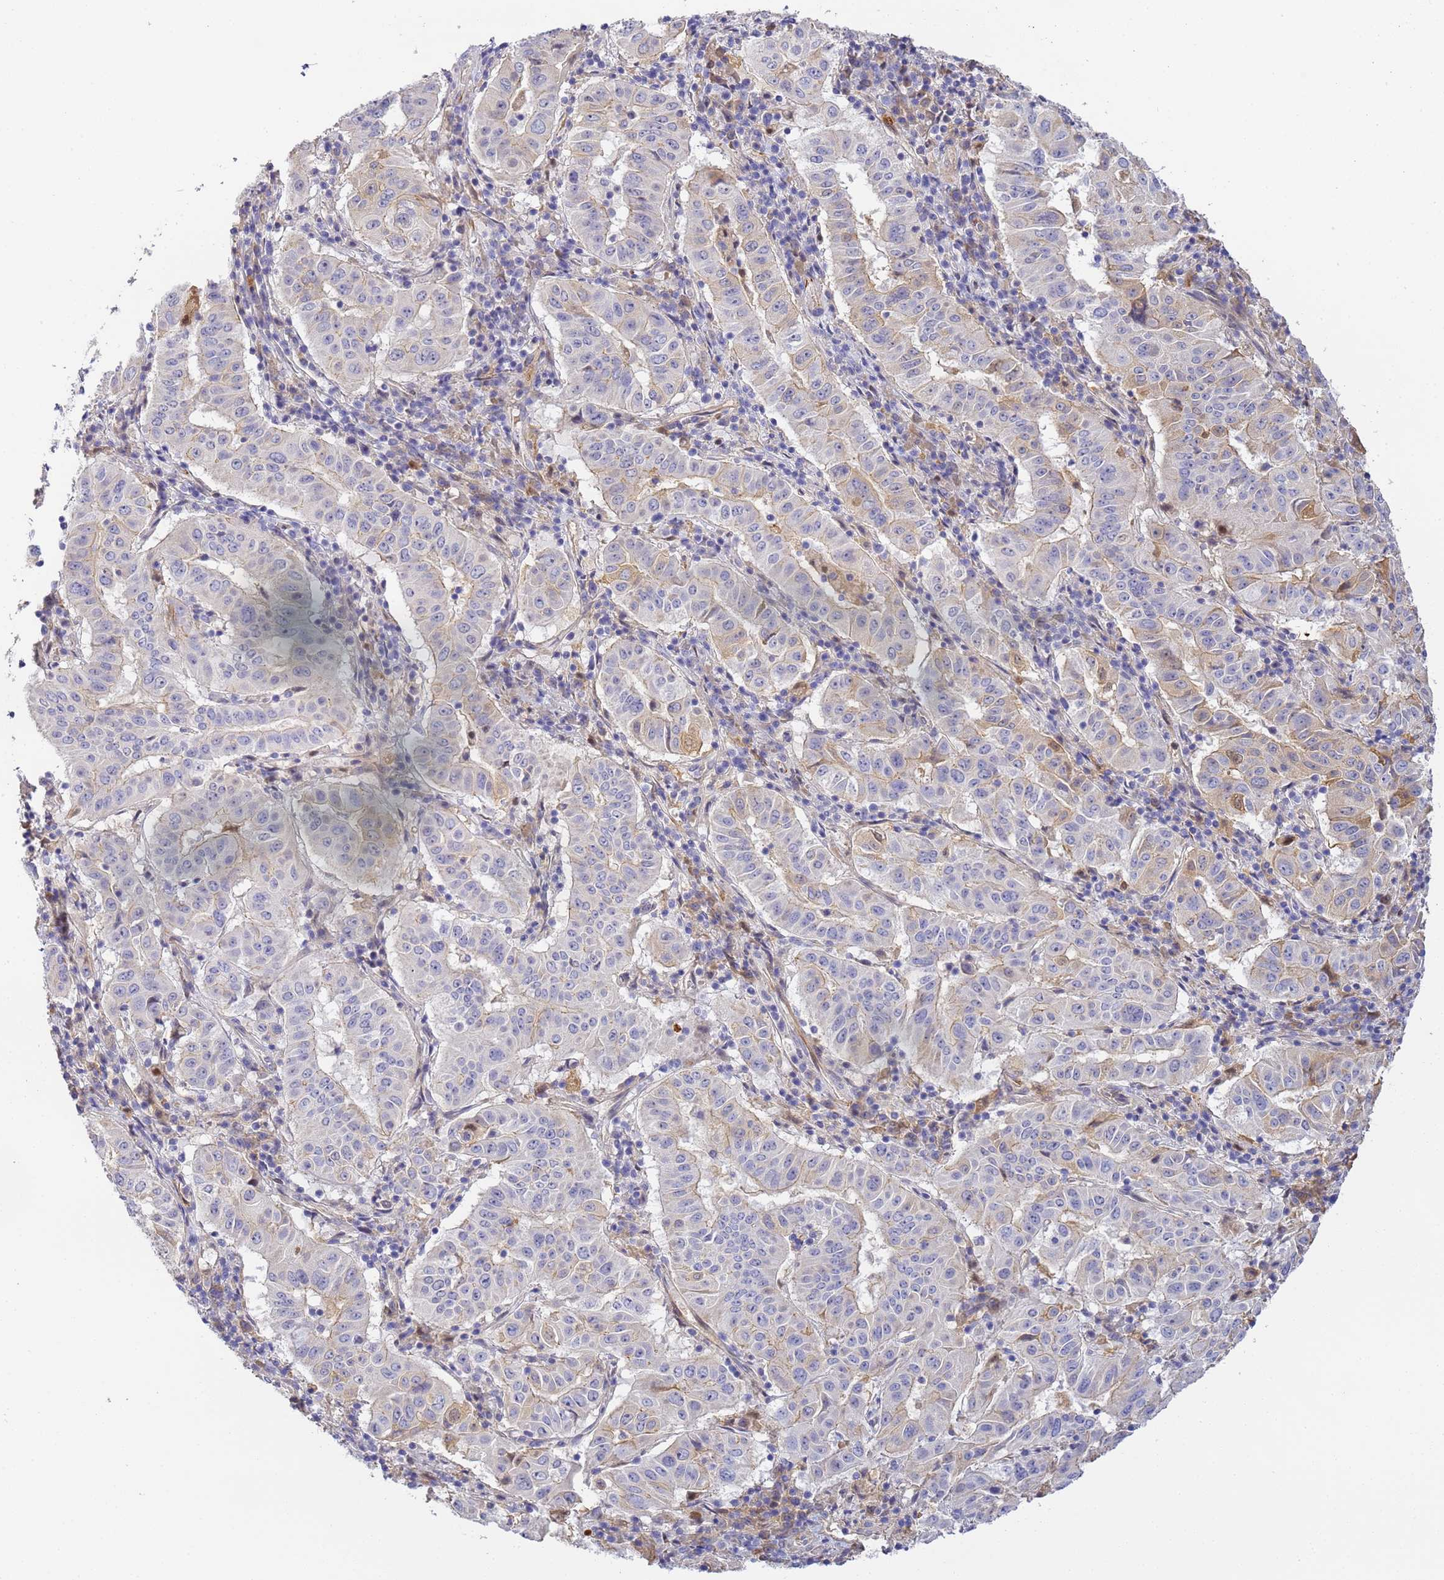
{"staining": {"intensity": "weak", "quantity": "<25%", "location": "cytoplasmic/membranous"}, "tissue": "pancreatic cancer", "cell_type": "Tumor cells", "image_type": "cancer", "snomed": [{"axis": "morphology", "description": "Adenocarcinoma, NOS"}, {"axis": "topography", "description": "Pancreas"}], "caption": "Immunohistochemical staining of pancreatic cancer (adenocarcinoma) reveals no significant staining in tumor cells.", "gene": "CFH", "patient": {"sex": "male", "age": 63}}